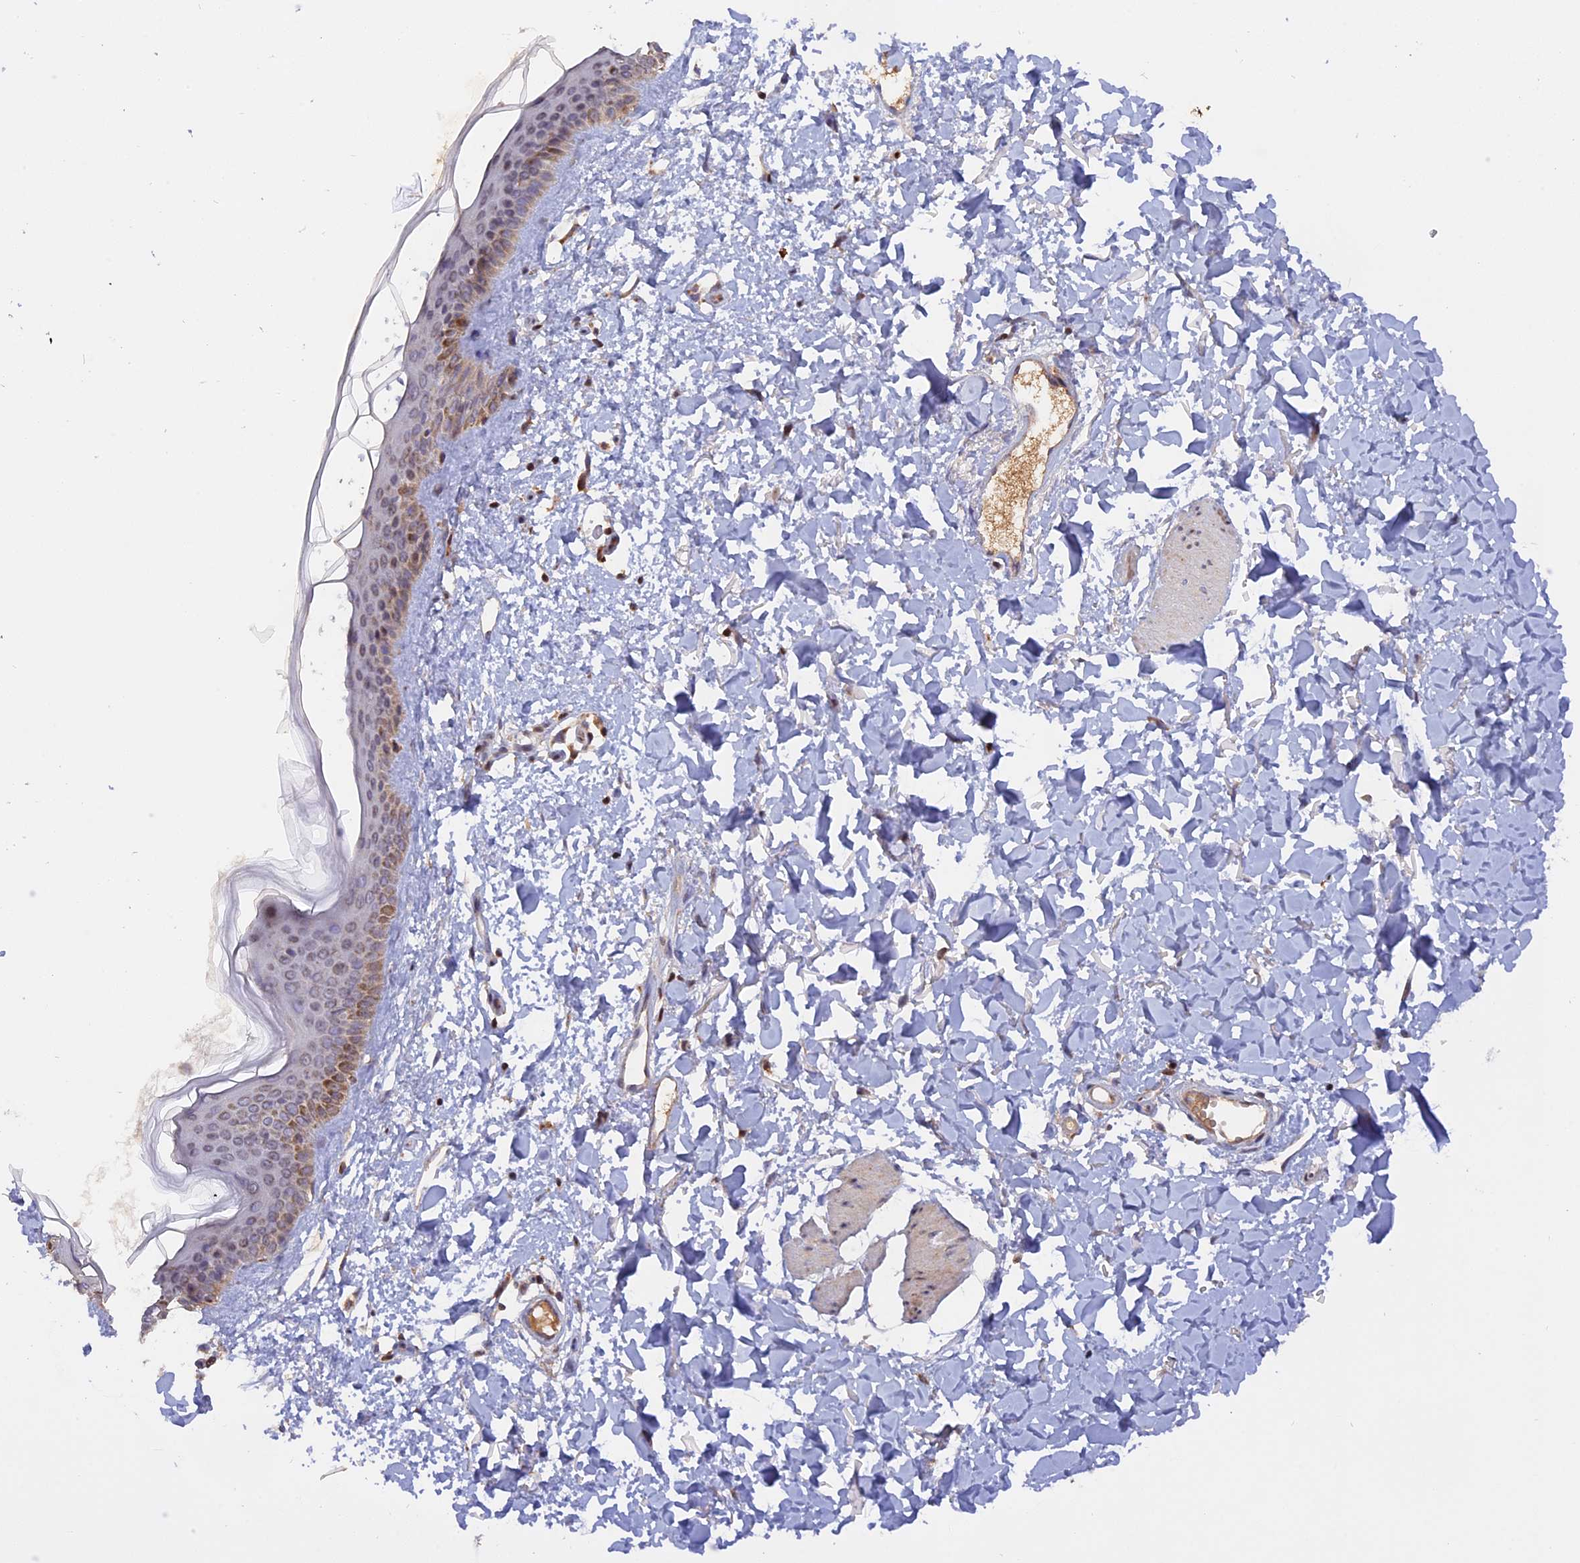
{"staining": {"intensity": "negative", "quantity": "none", "location": "none"}, "tissue": "skin", "cell_type": "Fibroblasts", "image_type": "normal", "snomed": [{"axis": "morphology", "description": "Normal tissue, NOS"}, {"axis": "topography", "description": "Skin"}], "caption": "DAB (3,3'-diaminobenzidine) immunohistochemical staining of benign human skin exhibits no significant expression in fibroblasts. The staining is performed using DAB (3,3'-diaminobenzidine) brown chromogen with nuclei counter-stained in using hematoxylin.", "gene": "MPV17L", "patient": {"sex": "female", "age": 58}}